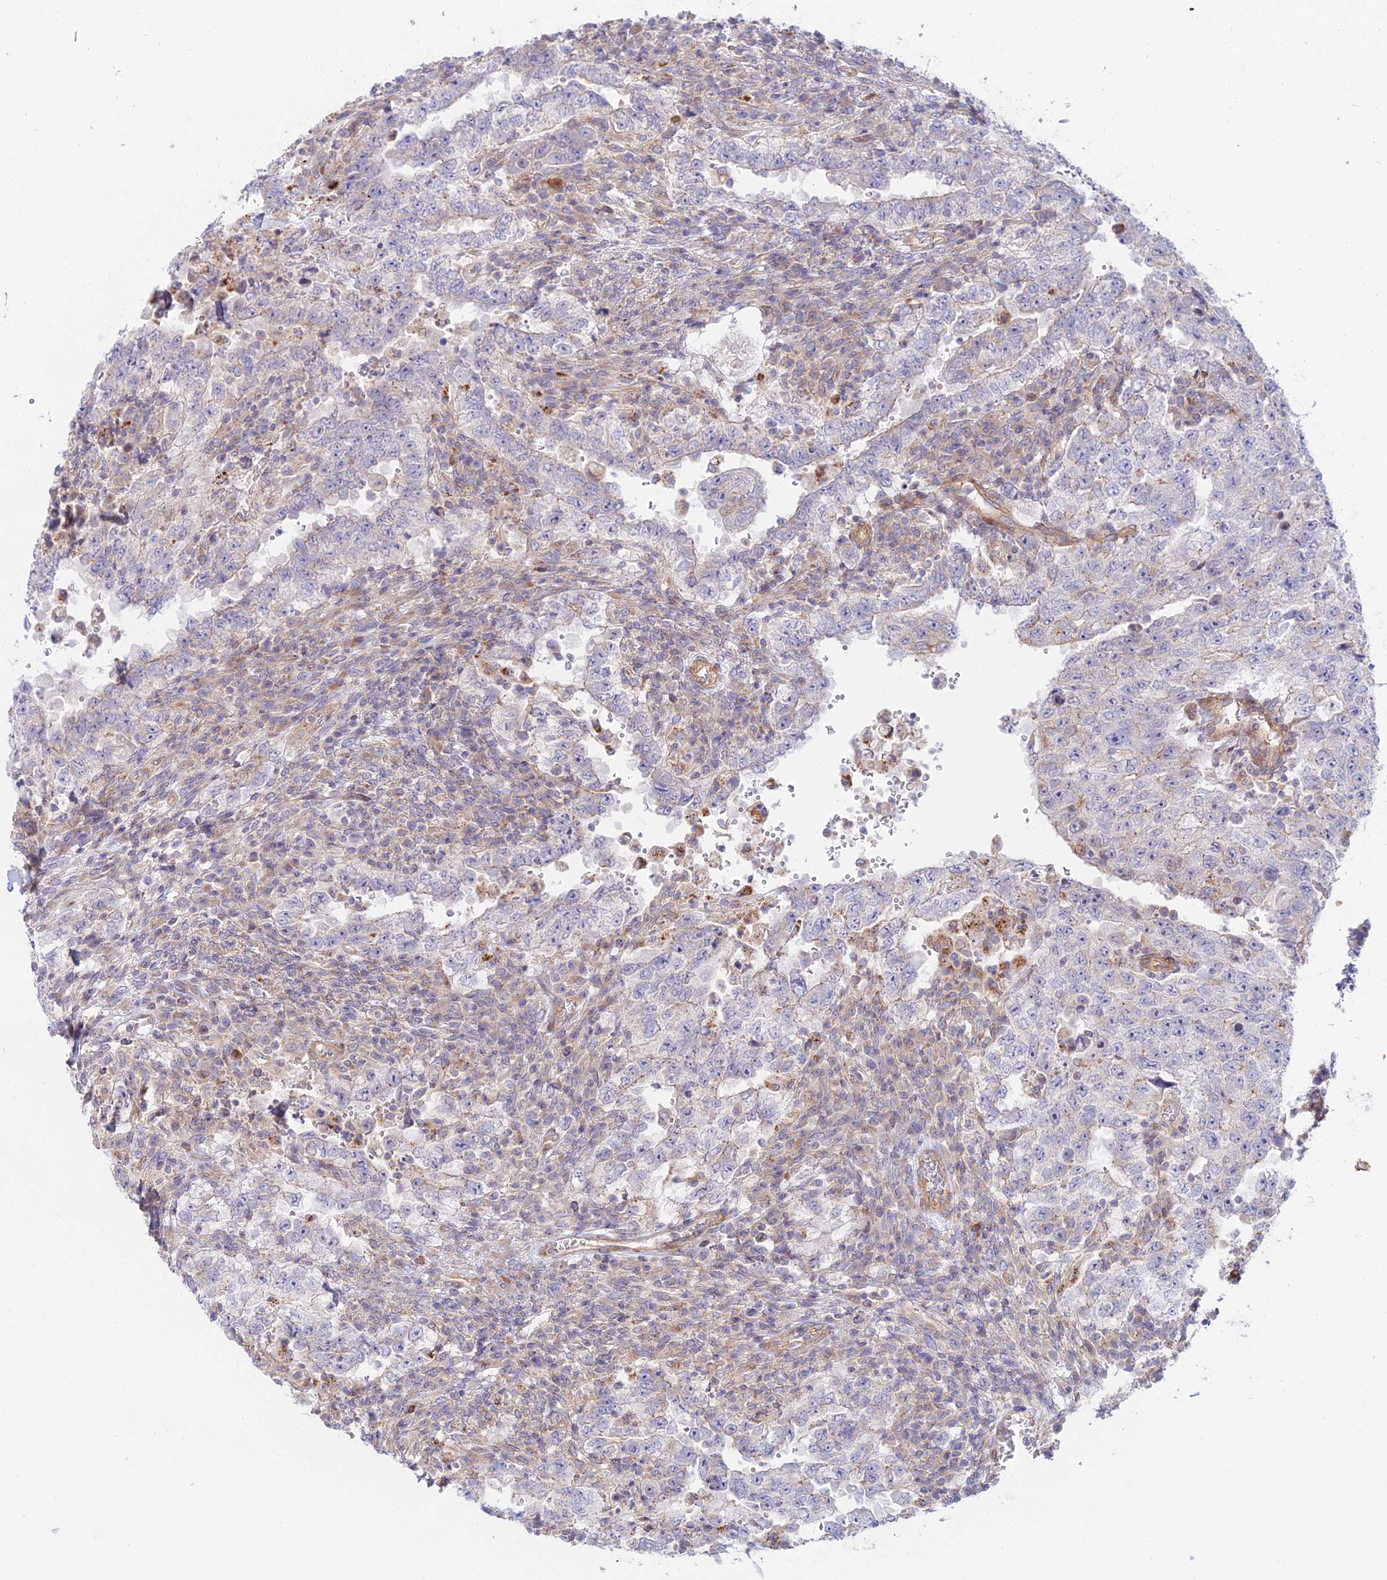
{"staining": {"intensity": "negative", "quantity": "none", "location": "none"}, "tissue": "testis cancer", "cell_type": "Tumor cells", "image_type": "cancer", "snomed": [{"axis": "morphology", "description": "Carcinoma, Embryonal, NOS"}, {"axis": "topography", "description": "Testis"}], "caption": "Tumor cells are negative for brown protein staining in testis cancer (embryonal carcinoma).", "gene": "KCNAB1", "patient": {"sex": "male", "age": 26}}